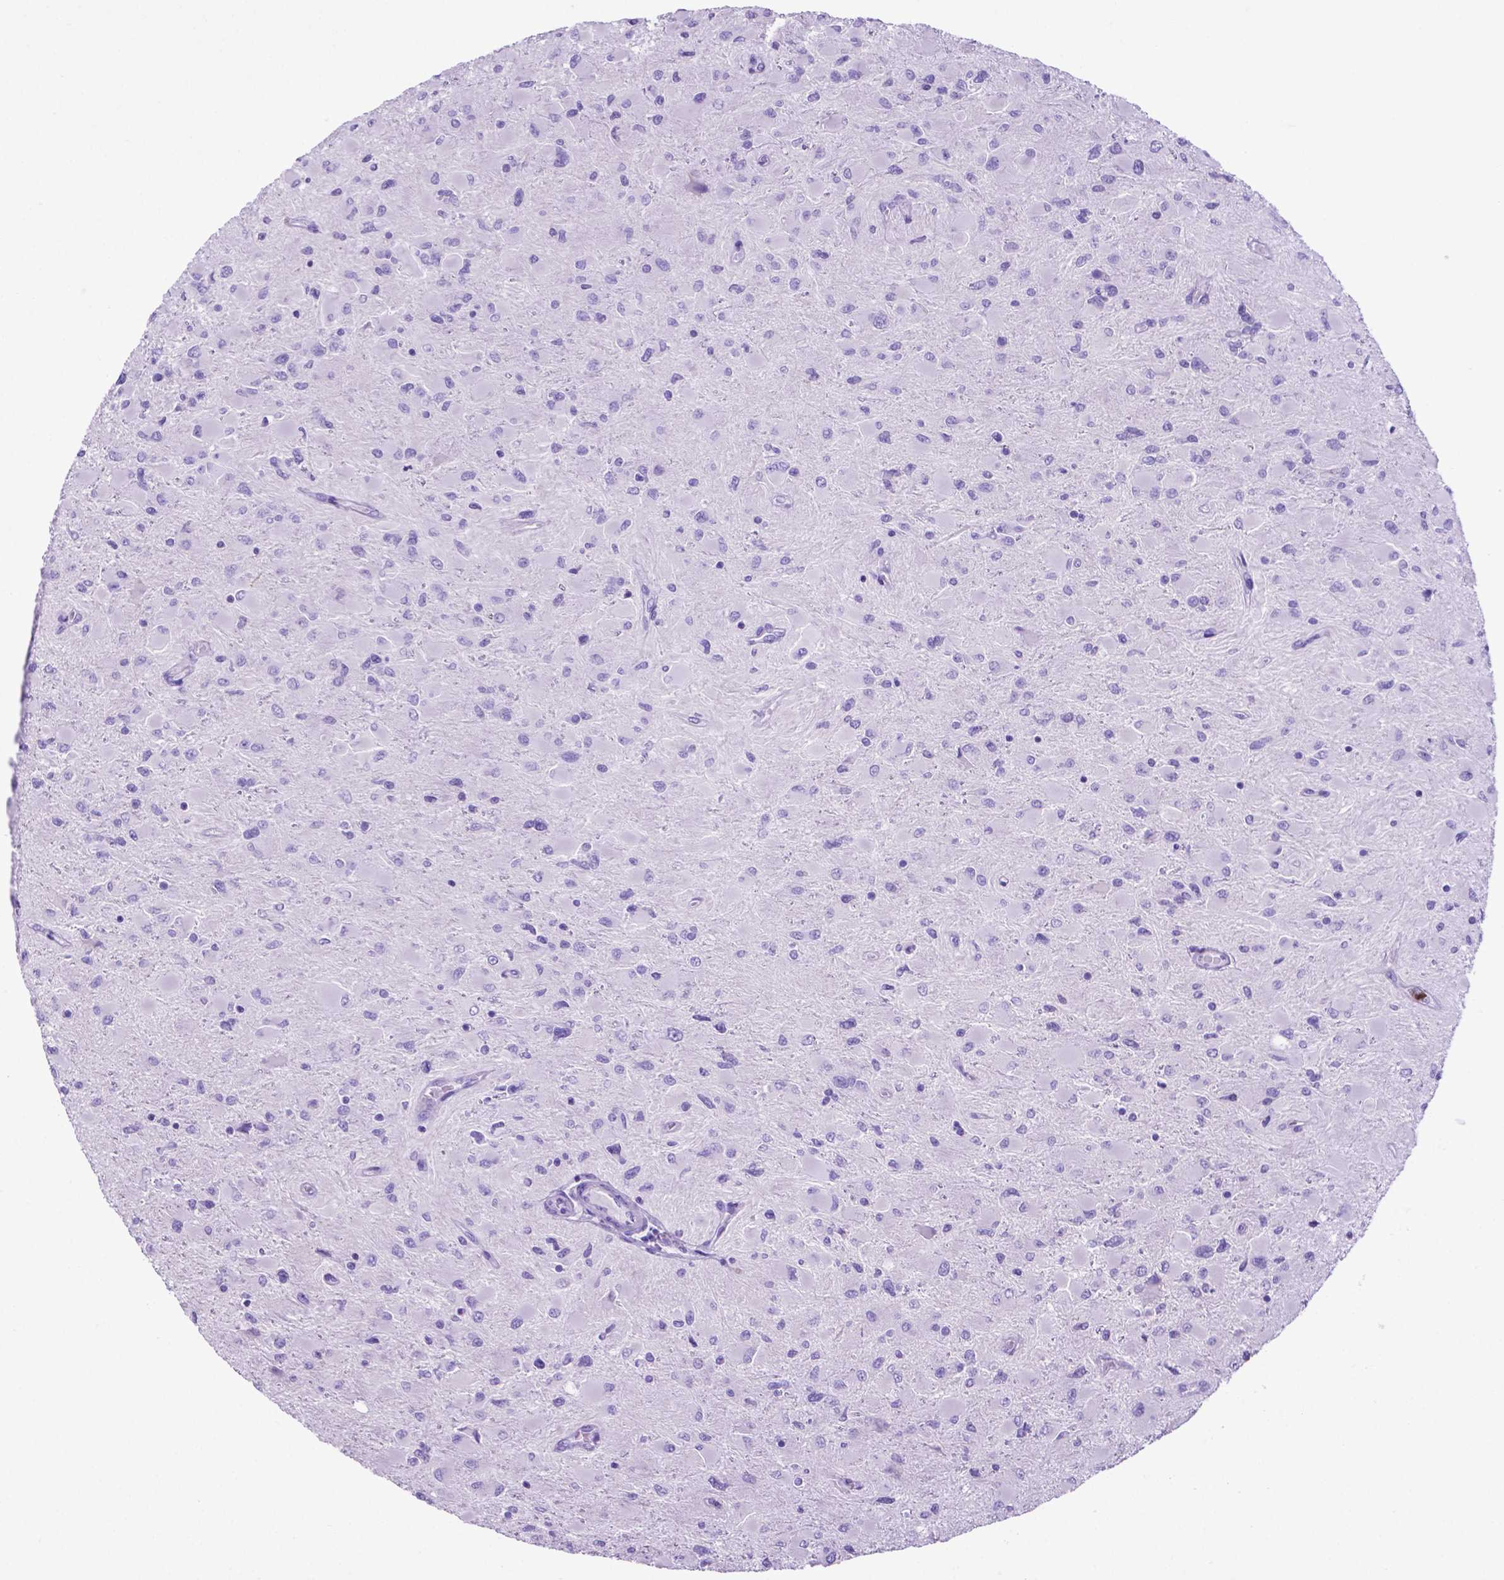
{"staining": {"intensity": "negative", "quantity": "none", "location": "none"}, "tissue": "glioma", "cell_type": "Tumor cells", "image_type": "cancer", "snomed": [{"axis": "morphology", "description": "Glioma, malignant, High grade"}, {"axis": "topography", "description": "Cerebral cortex"}], "caption": "Image shows no protein staining in tumor cells of malignant high-grade glioma tissue.", "gene": "LZTR1", "patient": {"sex": "female", "age": 36}}